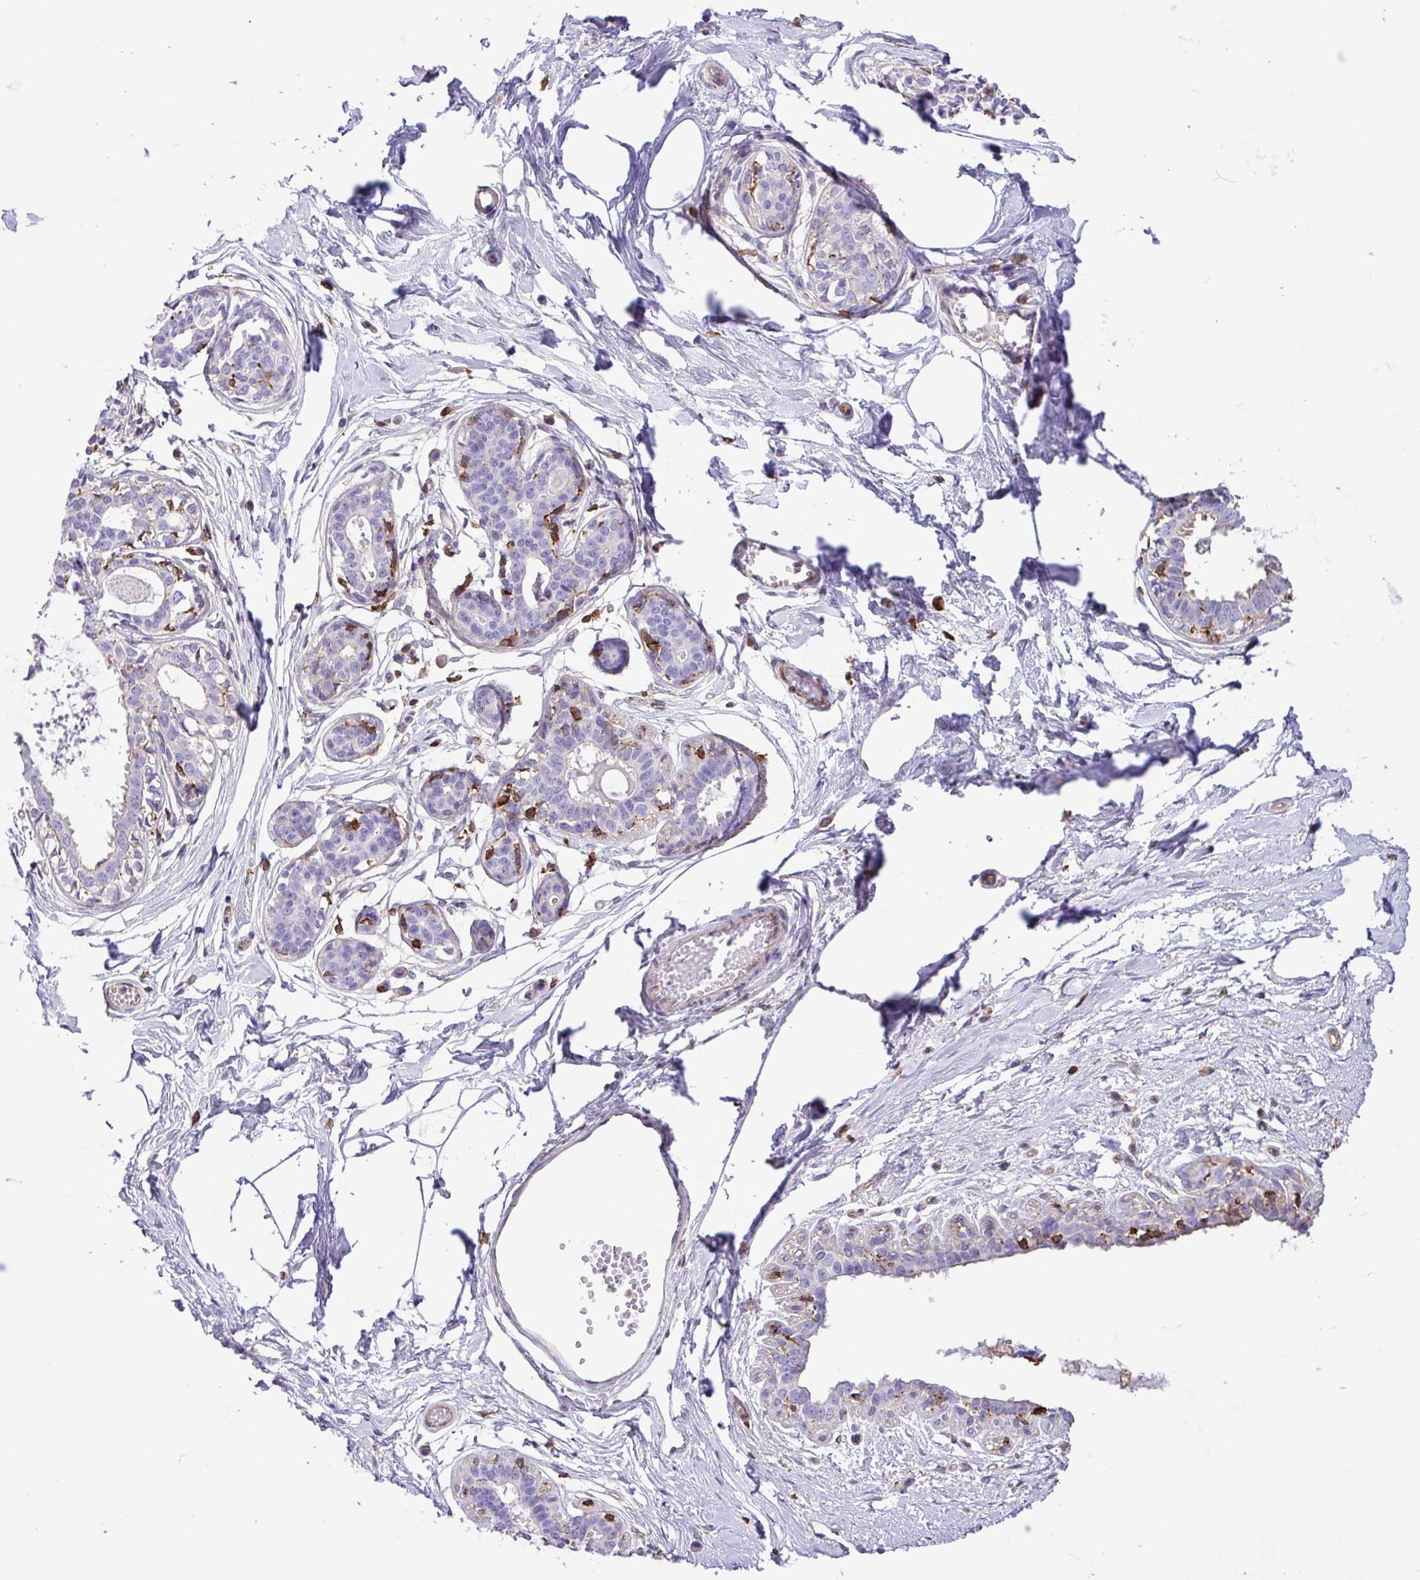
{"staining": {"intensity": "negative", "quantity": "none", "location": "none"}, "tissue": "breast", "cell_type": "Adipocytes", "image_type": "normal", "snomed": [{"axis": "morphology", "description": "Normal tissue, NOS"}, {"axis": "topography", "description": "Breast"}], "caption": "This is a micrograph of immunohistochemistry staining of normal breast, which shows no staining in adipocytes.", "gene": "PPP1R18", "patient": {"sex": "female", "age": 45}}